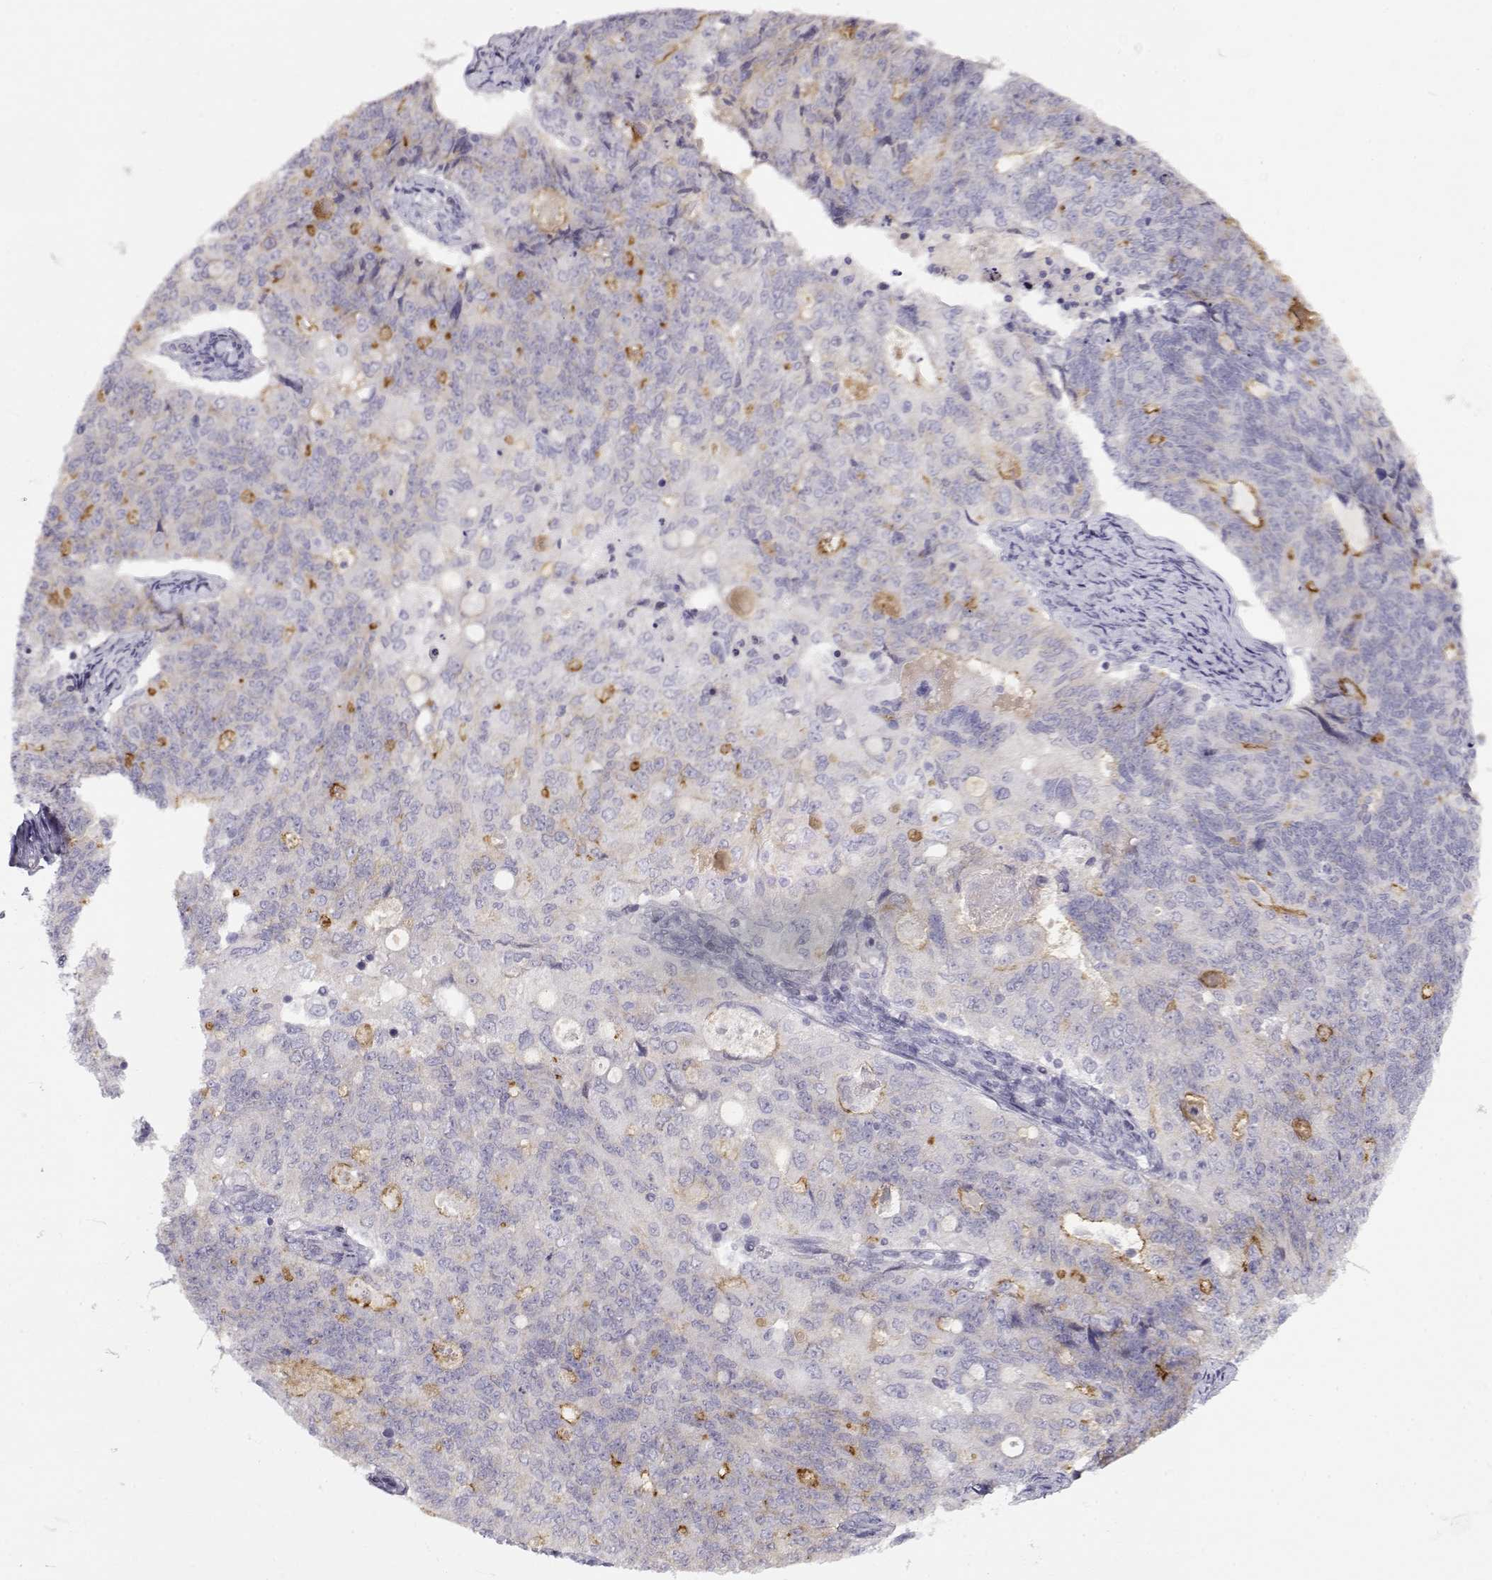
{"staining": {"intensity": "moderate", "quantity": "<25%", "location": "cytoplasmic/membranous"}, "tissue": "endometrial cancer", "cell_type": "Tumor cells", "image_type": "cancer", "snomed": [{"axis": "morphology", "description": "Adenocarcinoma, NOS"}, {"axis": "topography", "description": "Endometrium"}], "caption": "Protein analysis of endometrial adenocarcinoma tissue displays moderate cytoplasmic/membranous staining in approximately <25% of tumor cells.", "gene": "CRX", "patient": {"sex": "female", "age": 43}}